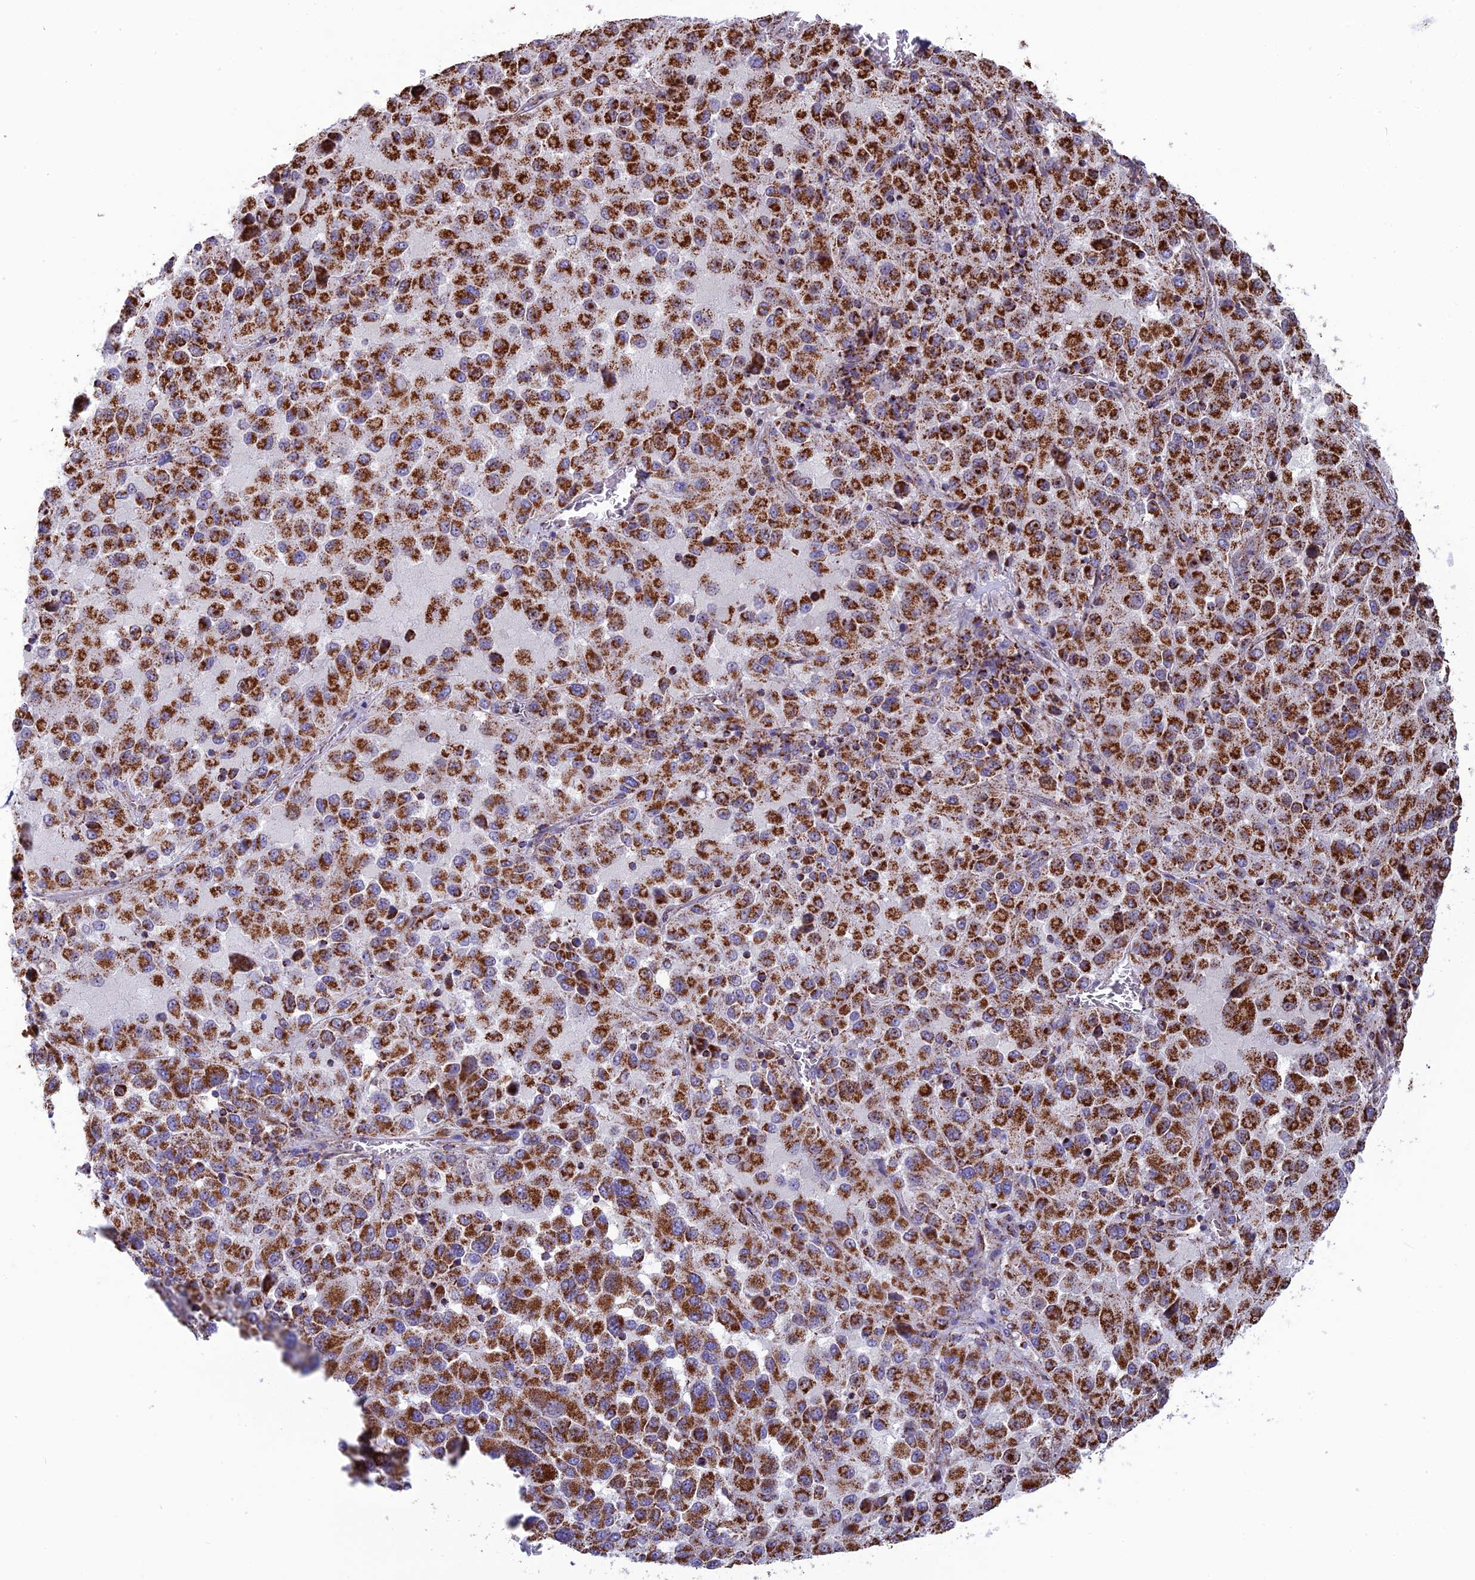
{"staining": {"intensity": "strong", "quantity": ">75%", "location": "cytoplasmic/membranous"}, "tissue": "melanoma", "cell_type": "Tumor cells", "image_type": "cancer", "snomed": [{"axis": "morphology", "description": "Malignant melanoma, Metastatic site"}, {"axis": "topography", "description": "Lung"}], "caption": "Immunohistochemical staining of malignant melanoma (metastatic site) demonstrates high levels of strong cytoplasmic/membranous positivity in approximately >75% of tumor cells.", "gene": "CS", "patient": {"sex": "male", "age": 64}}